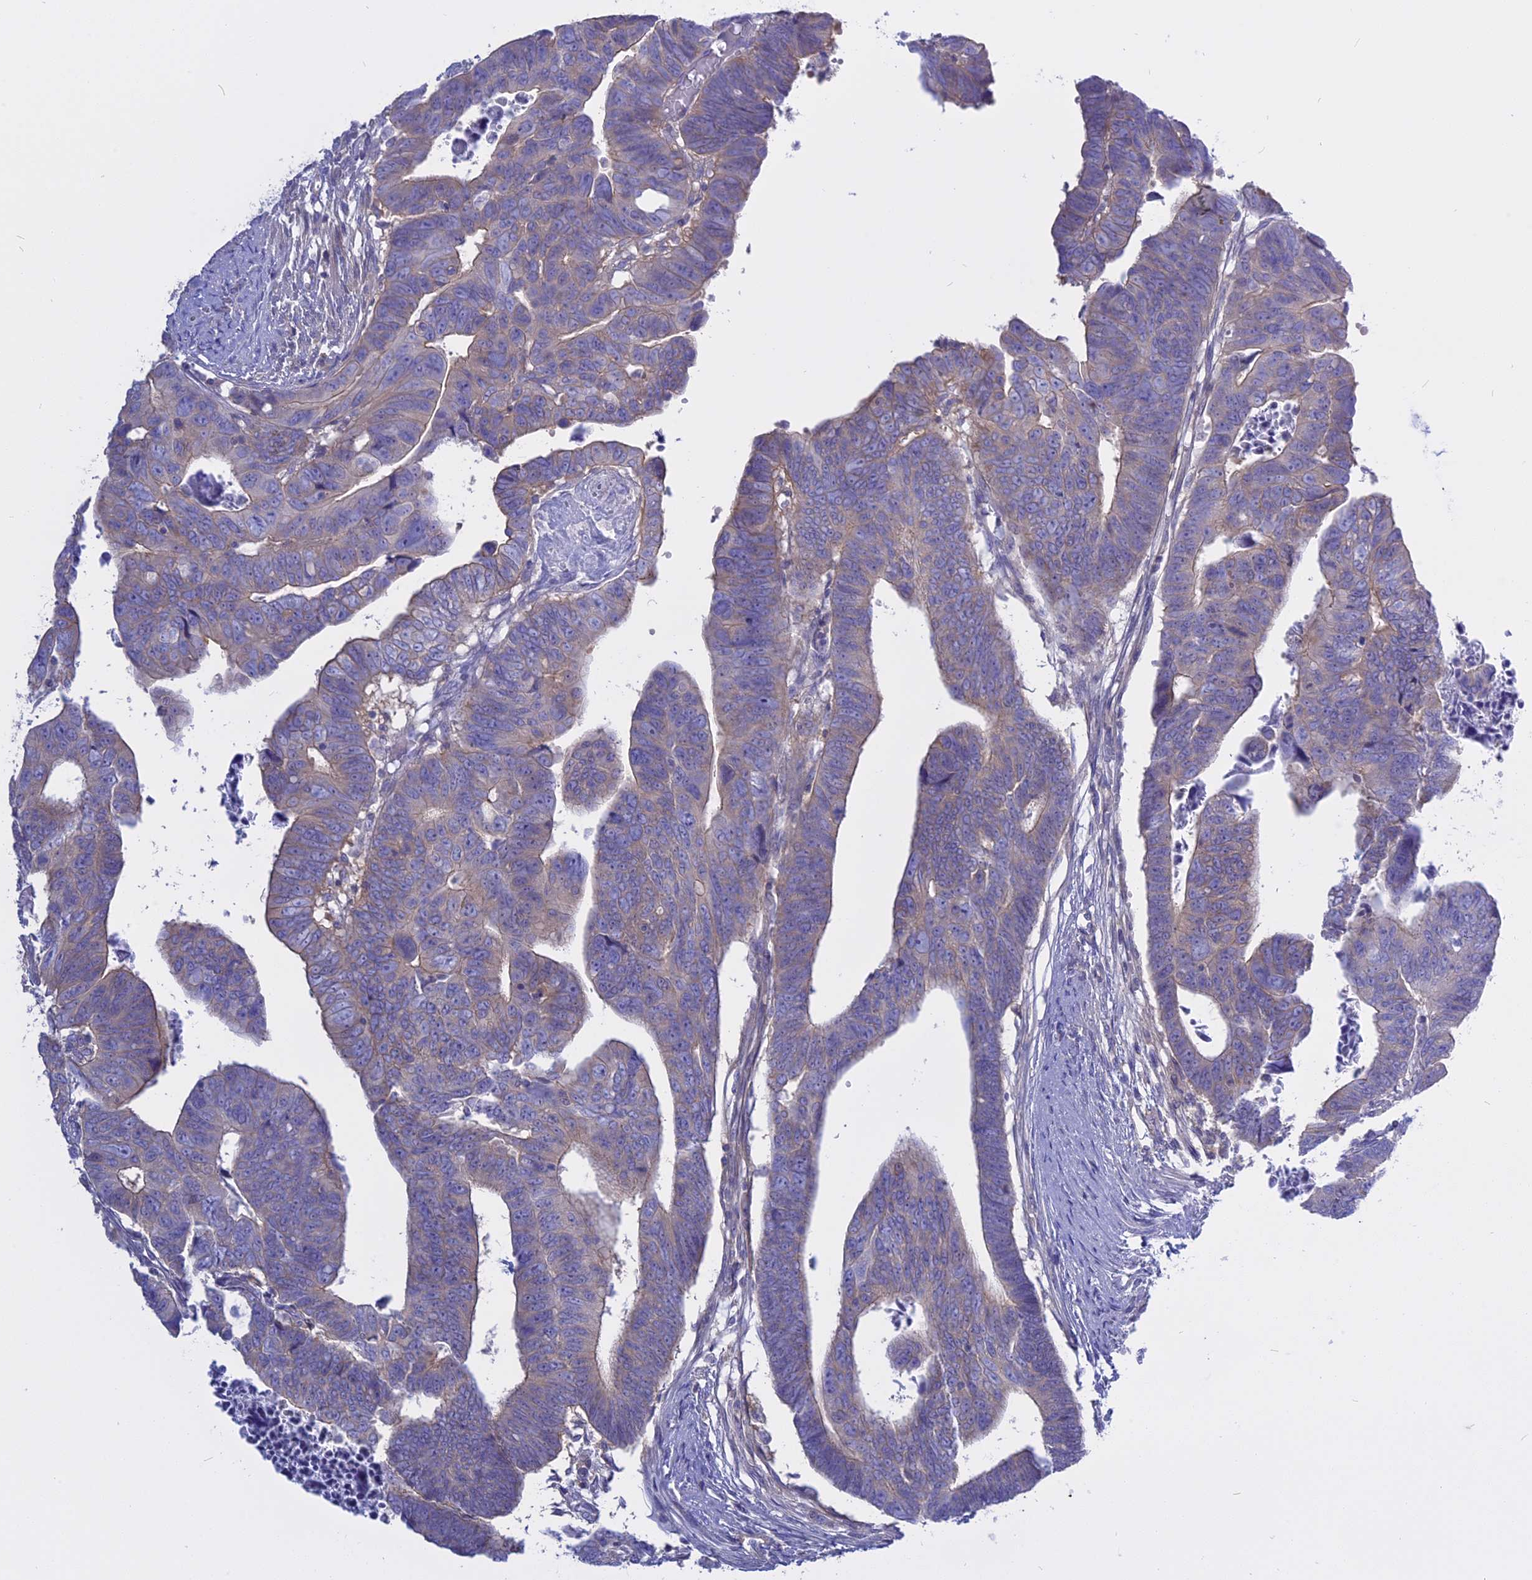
{"staining": {"intensity": "weak", "quantity": "25%-75%", "location": "cytoplasmic/membranous"}, "tissue": "colorectal cancer", "cell_type": "Tumor cells", "image_type": "cancer", "snomed": [{"axis": "morphology", "description": "Adenocarcinoma, NOS"}, {"axis": "topography", "description": "Rectum"}], "caption": "Colorectal cancer stained with DAB (3,3'-diaminobenzidine) IHC displays low levels of weak cytoplasmic/membranous positivity in approximately 25%-75% of tumor cells.", "gene": "AHCYL1", "patient": {"sex": "female", "age": 65}}